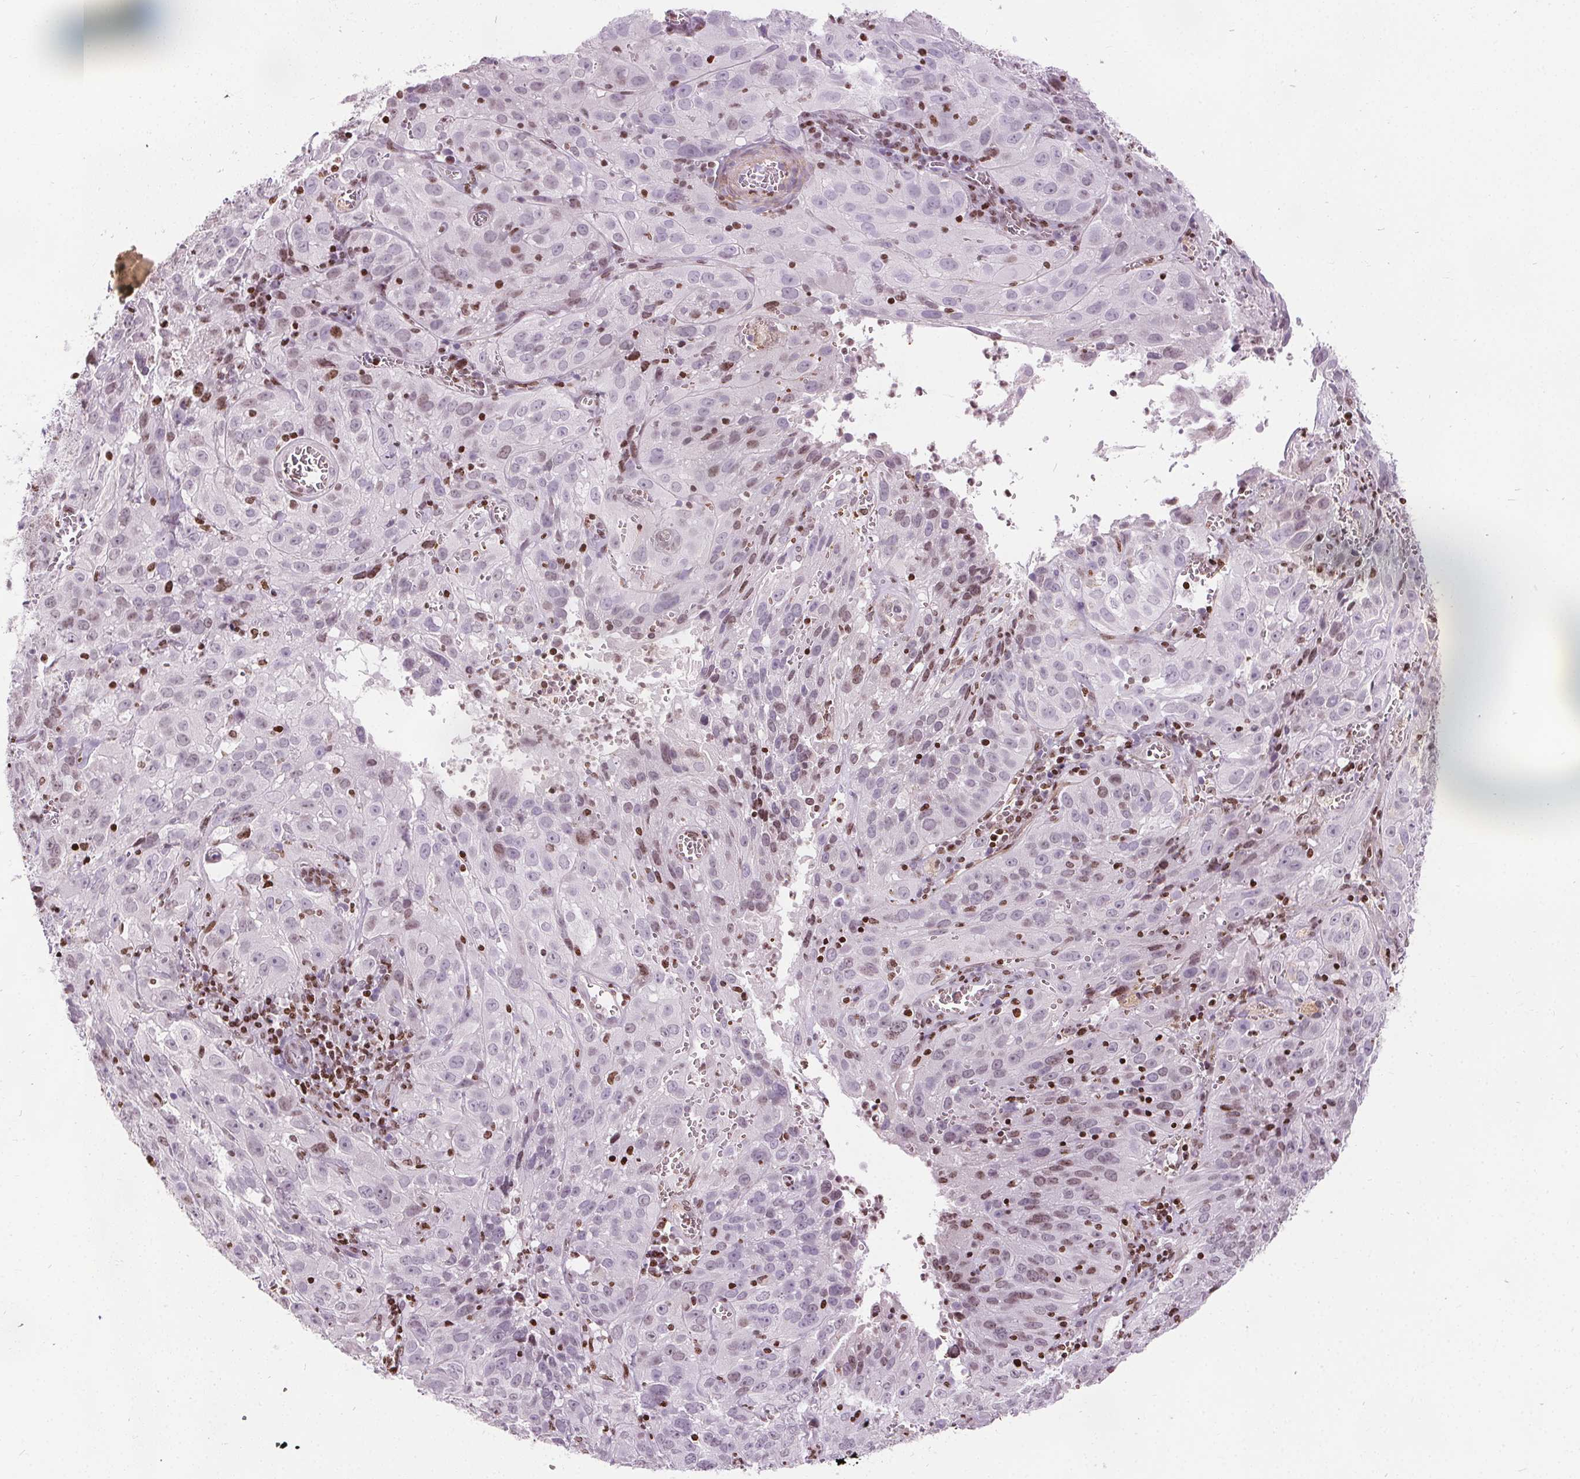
{"staining": {"intensity": "negative", "quantity": "none", "location": "none"}, "tissue": "cervical cancer", "cell_type": "Tumor cells", "image_type": "cancer", "snomed": [{"axis": "morphology", "description": "Squamous cell carcinoma, NOS"}, {"axis": "topography", "description": "Cervix"}], "caption": "Immunohistochemical staining of cervical cancer (squamous cell carcinoma) demonstrates no significant staining in tumor cells.", "gene": "ISLR2", "patient": {"sex": "female", "age": 32}}